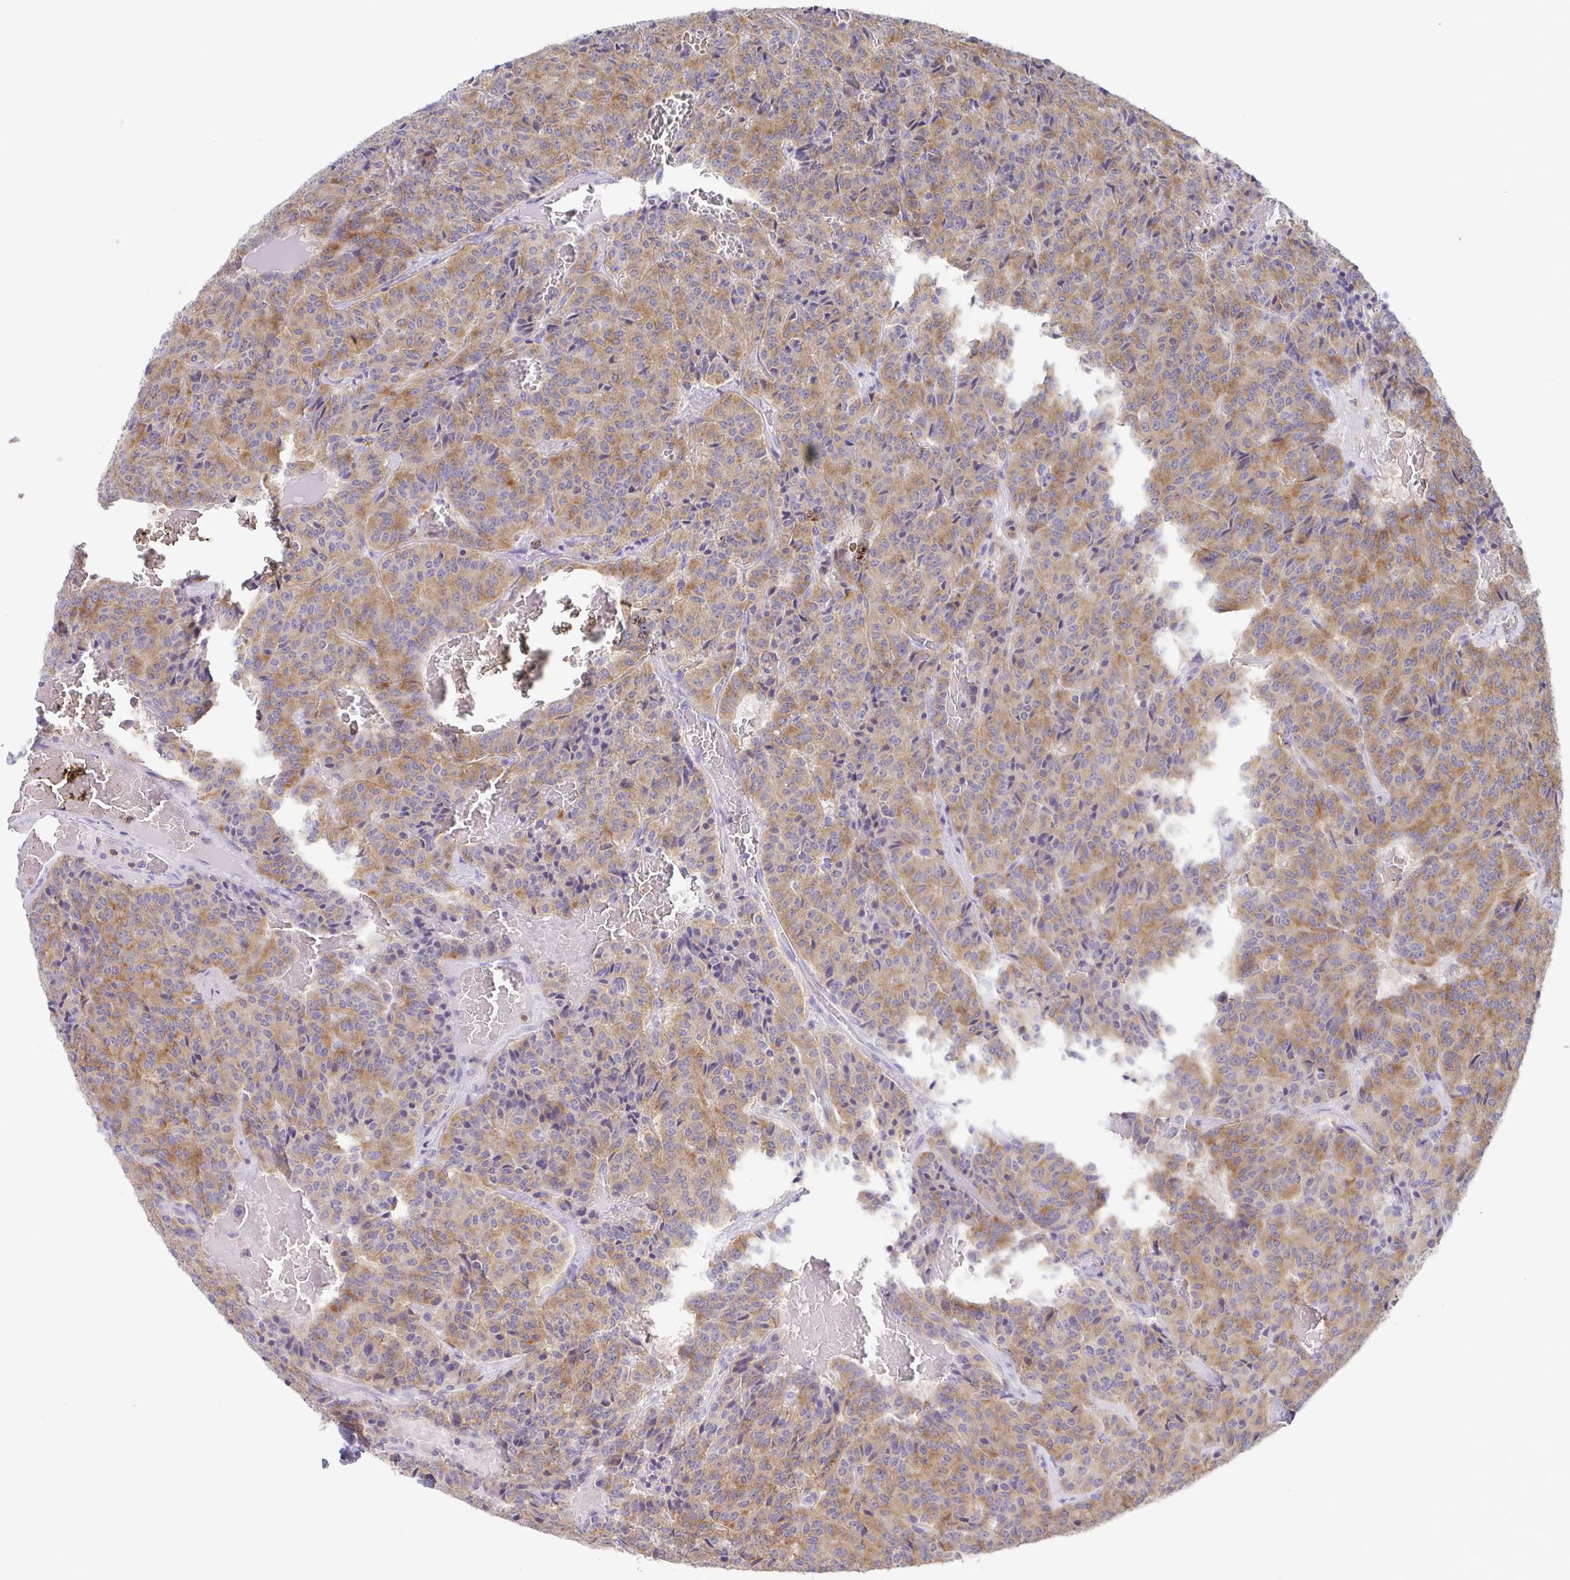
{"staining": {"intensity": "moderate", "quantity": "25%-75%", "location": "cytoplasmic/membranous"}, "tissue": "carcinoid", "cell_type": "Tumor cells", "image_type": "cancer", "snomed": [{"axis": "morphology", "description": "Carcinoid, malignant, NOS"}, {"axis": "topography", "description": "Lung"}], "caption": "Protein expression analysis of carcinoid demonstrates moderate cytoplasmic/membranous positivity in approximately 25%-75% of tumor cells. Nuclei are stained in blue.", "gene": "ATP6V1G2", "patient": {"sex": "male", "age": 70}}